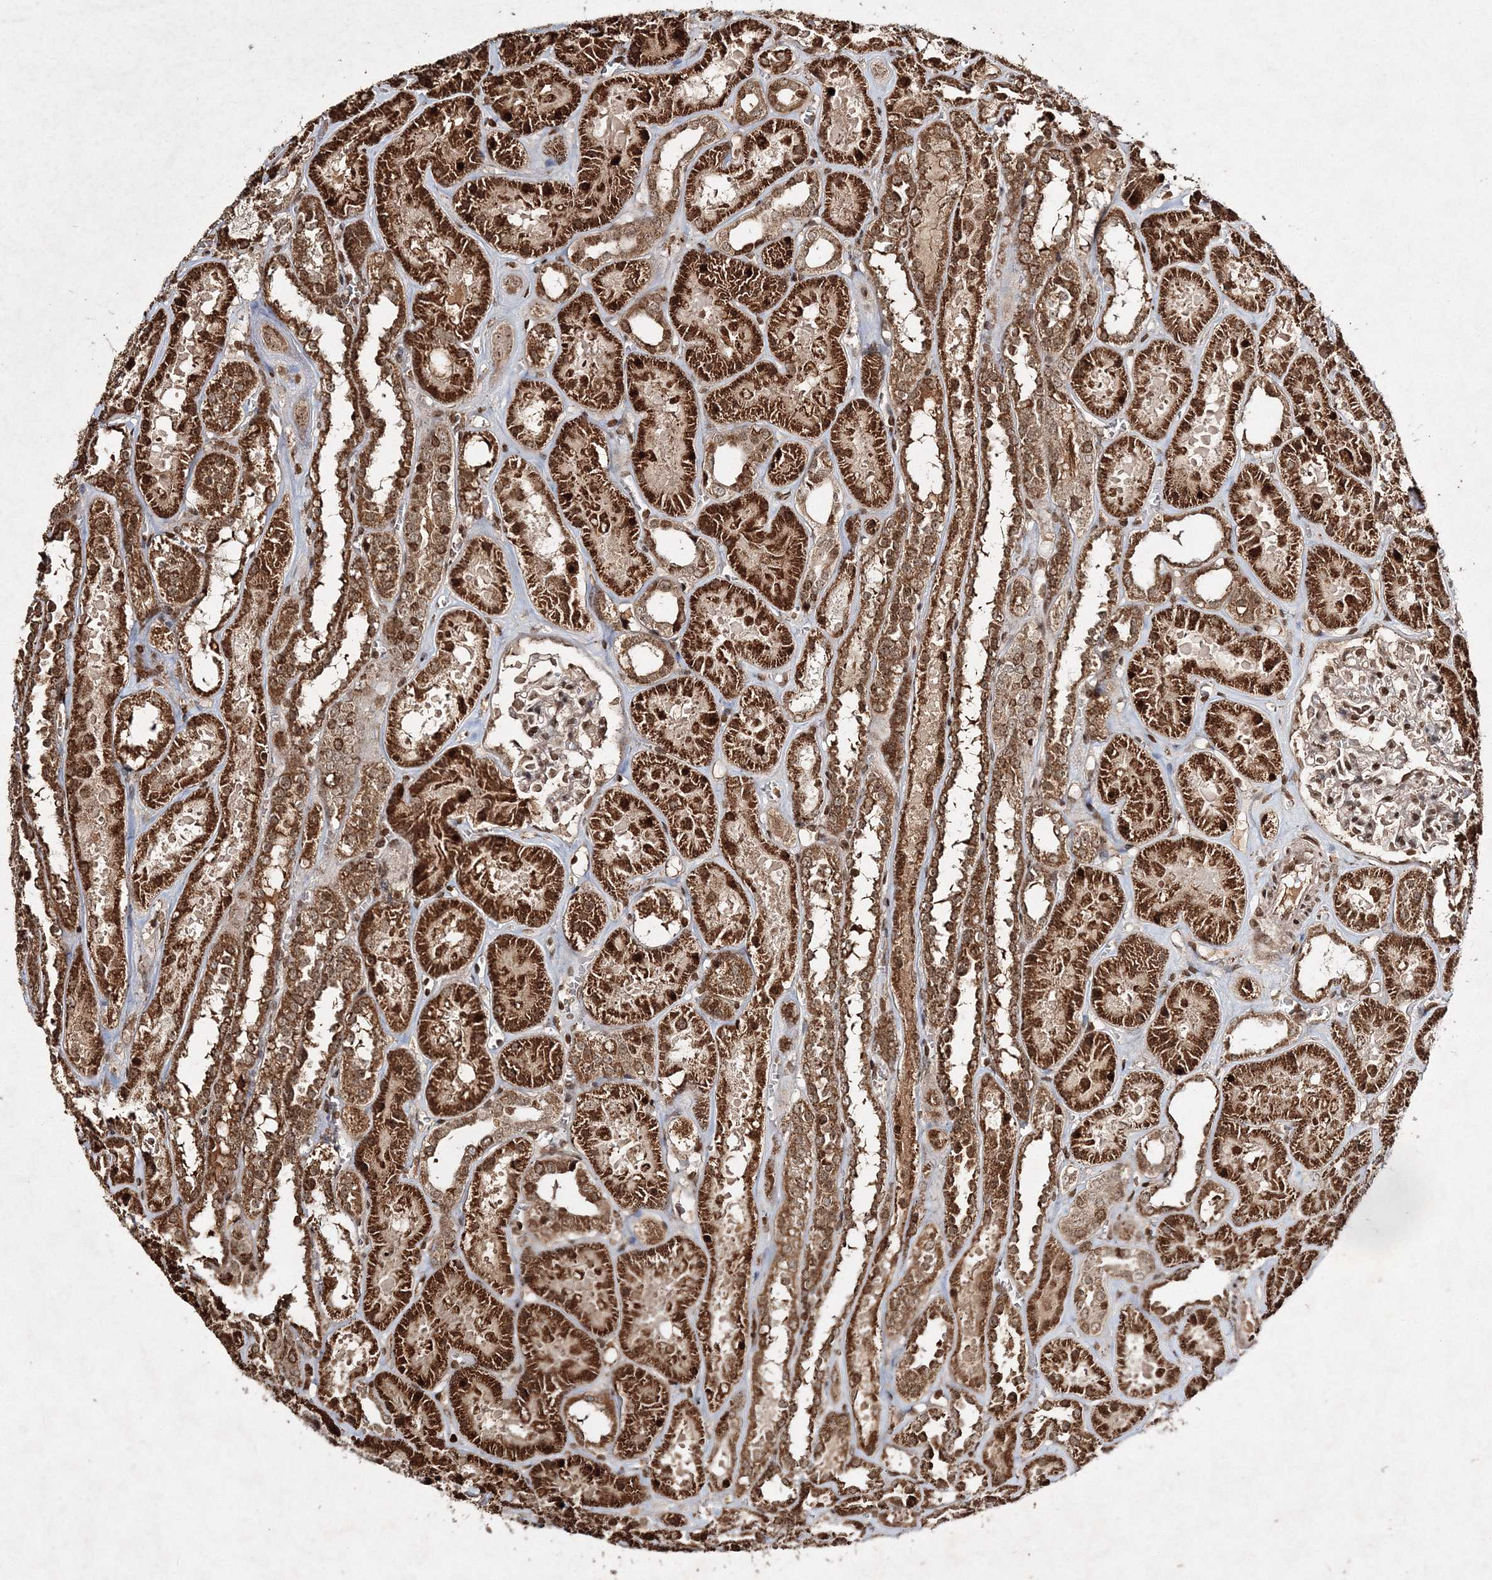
{"staining": {"intensity": "moderate", "quantity": ">75%", "location": "nuclear"}, "tissue": "kidney", "cell_type": "Cells in glomeruli", "image_type": "normal", "snomed": [{"axis": "morphology", "description": "Normal tissue, NOS"}, {"axis": "topography", "description": "Kidney"}], "caption": "Moderate nuclear protein positivity is present in approximately >75% of cells in glomeruli in kidney.", "gene": "CARM1", "patient": {"sex": "female", "age": 41}}